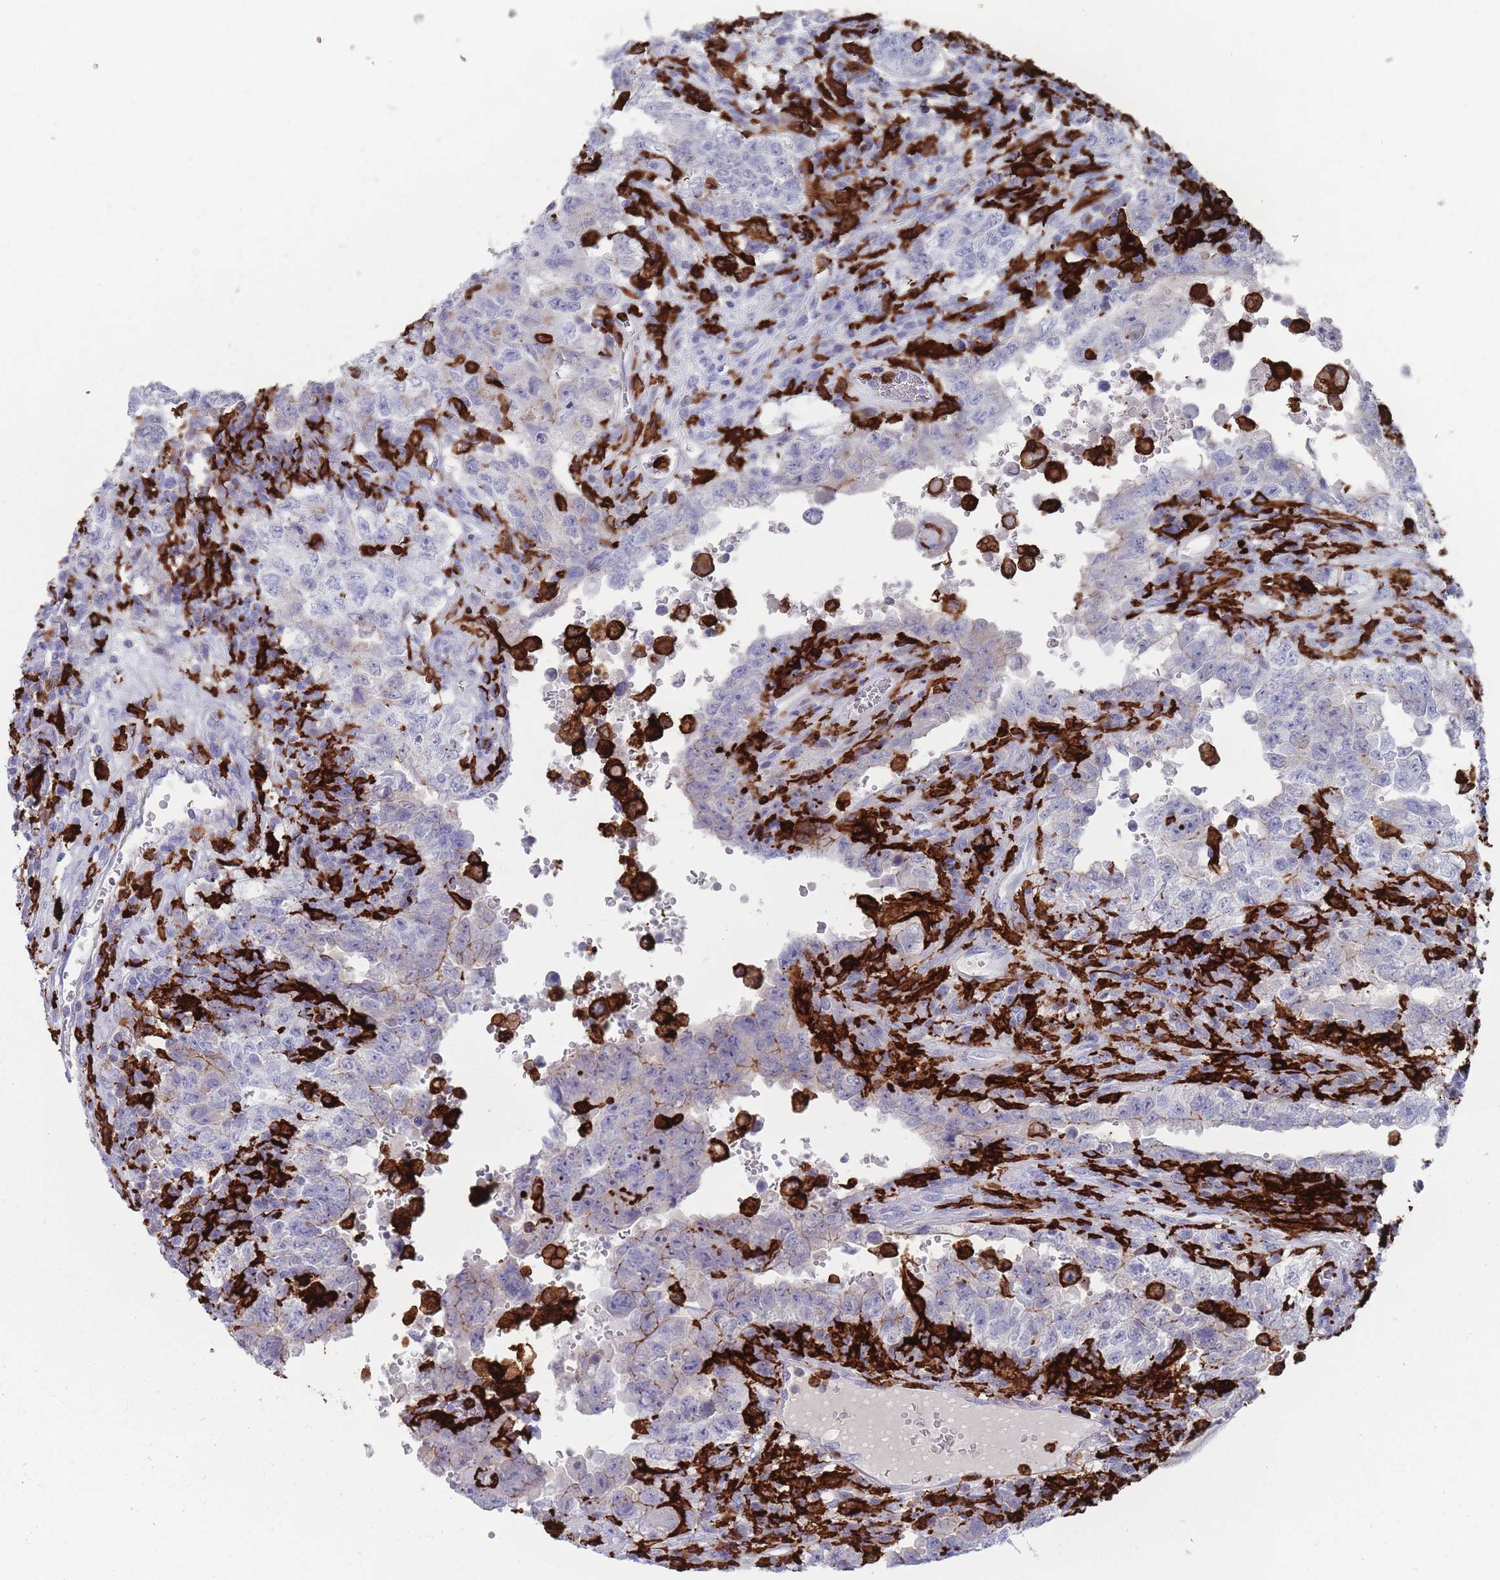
{"staining": {"intensity": "negative", "quantity": "none", "location": "none"}, "tissue": "testis cancer", "cell_type": "Tumor cells", "image_type": "cancer", "snomed": [{"axis": "morphology", "description": "Carcinoma, Embryonal, NOS"}, {"axis": "topography", "description": "Testis"}], "caption": "This is a photomicrograph of IHC staining of testis embryonal carcinoma, which shows no staining in tumor cells.", "gene": "AIF1", "patient": {"sex": "male", "age": 26}}